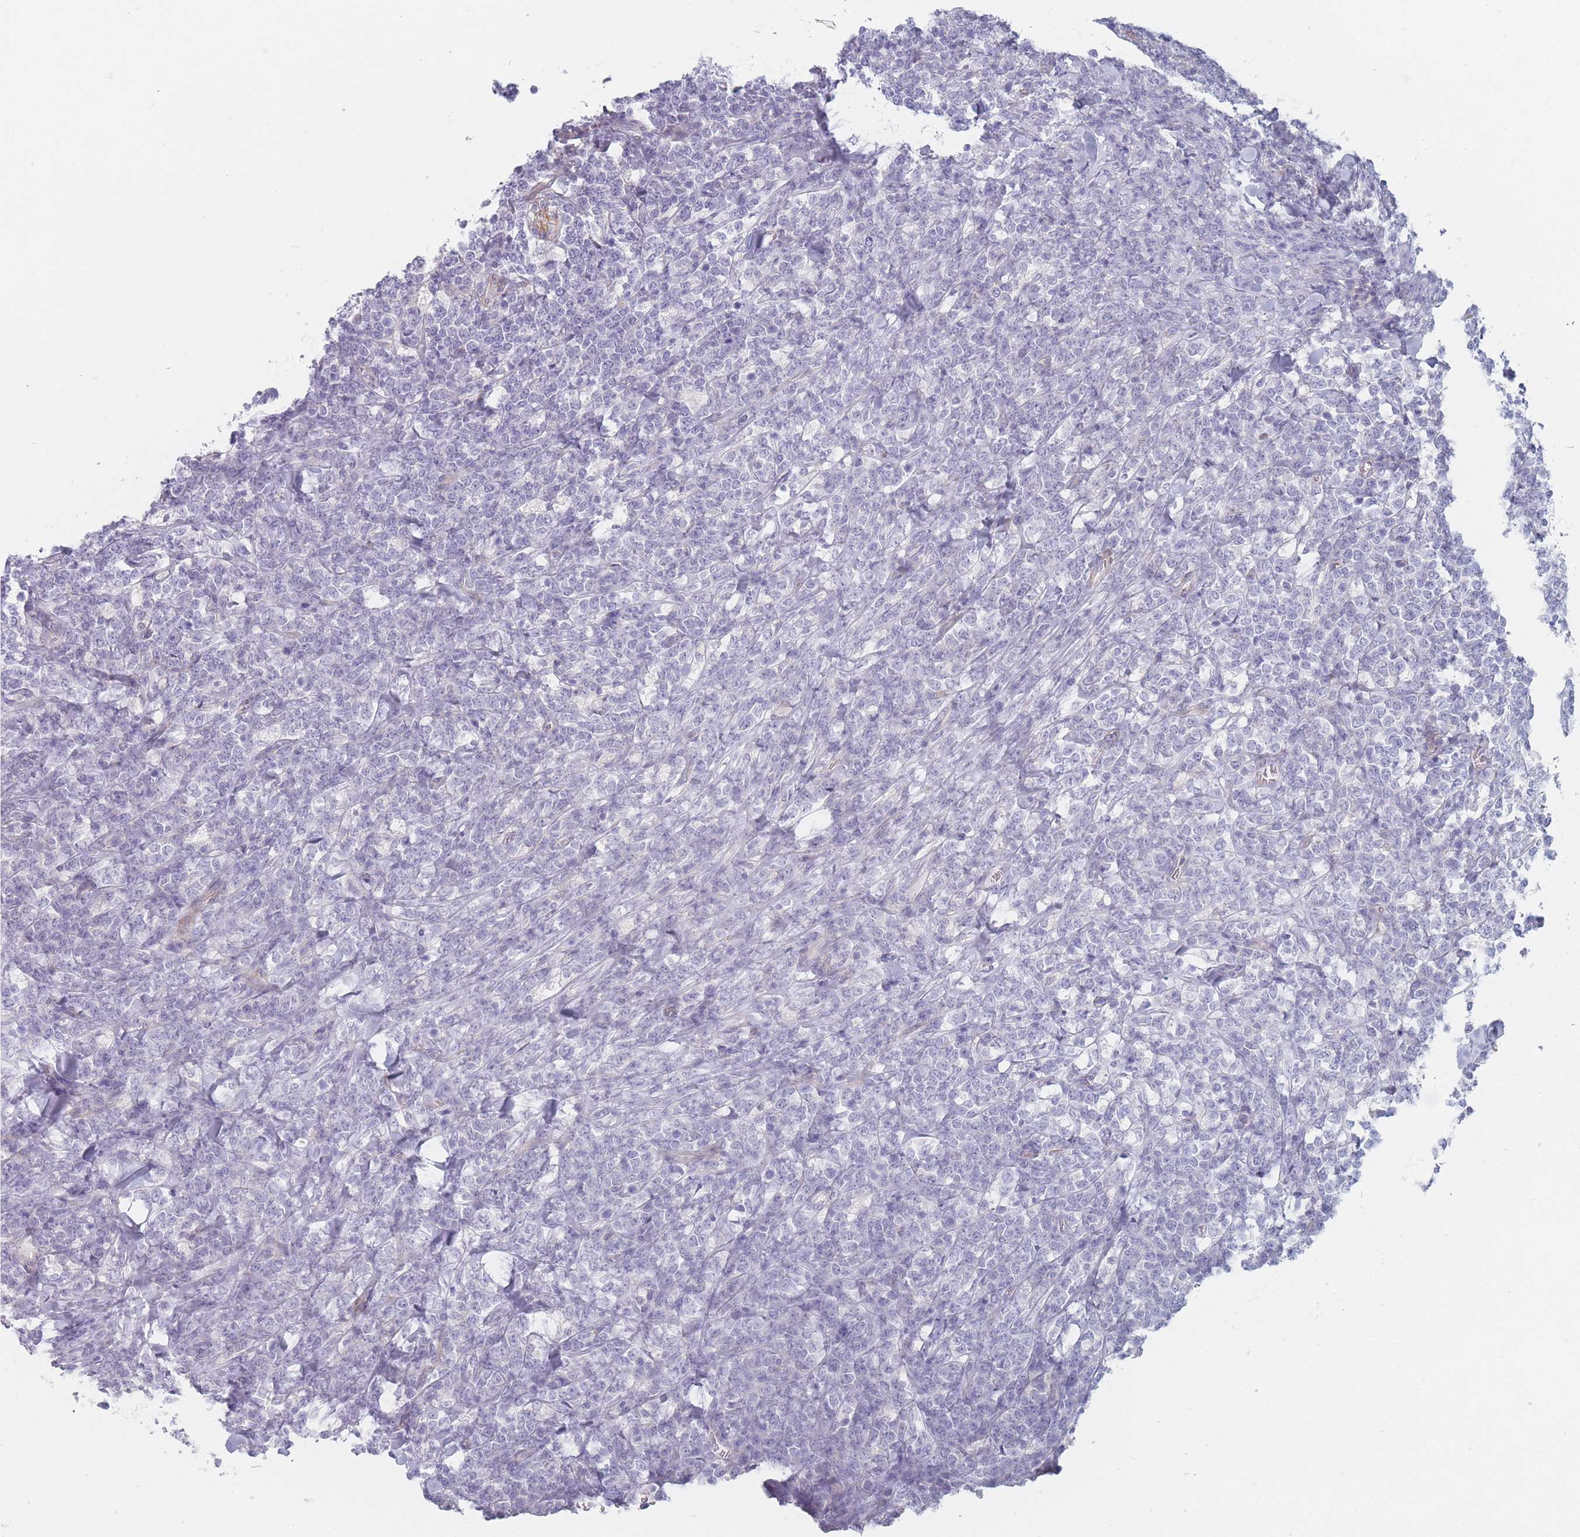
{"staining": {"intensity": "negative", "quantity": "none", "location": "none"}, "tissue": "lymphoma", "cell_type": "Tumor cells", "image_type": "cancer", "snomed": [{"axis": "morphology", "description": "Malignant lymphoma, non-Hodgkin's type, High grade"}, {"axis": "topography", "description": "Small intestine"}], "caption": "Lymphoma was stained to show a protein in brown. There is no significant positivity in tumor cells.", "gene": "ERBIN", "patient": {"sex": "male", "age": 8}}